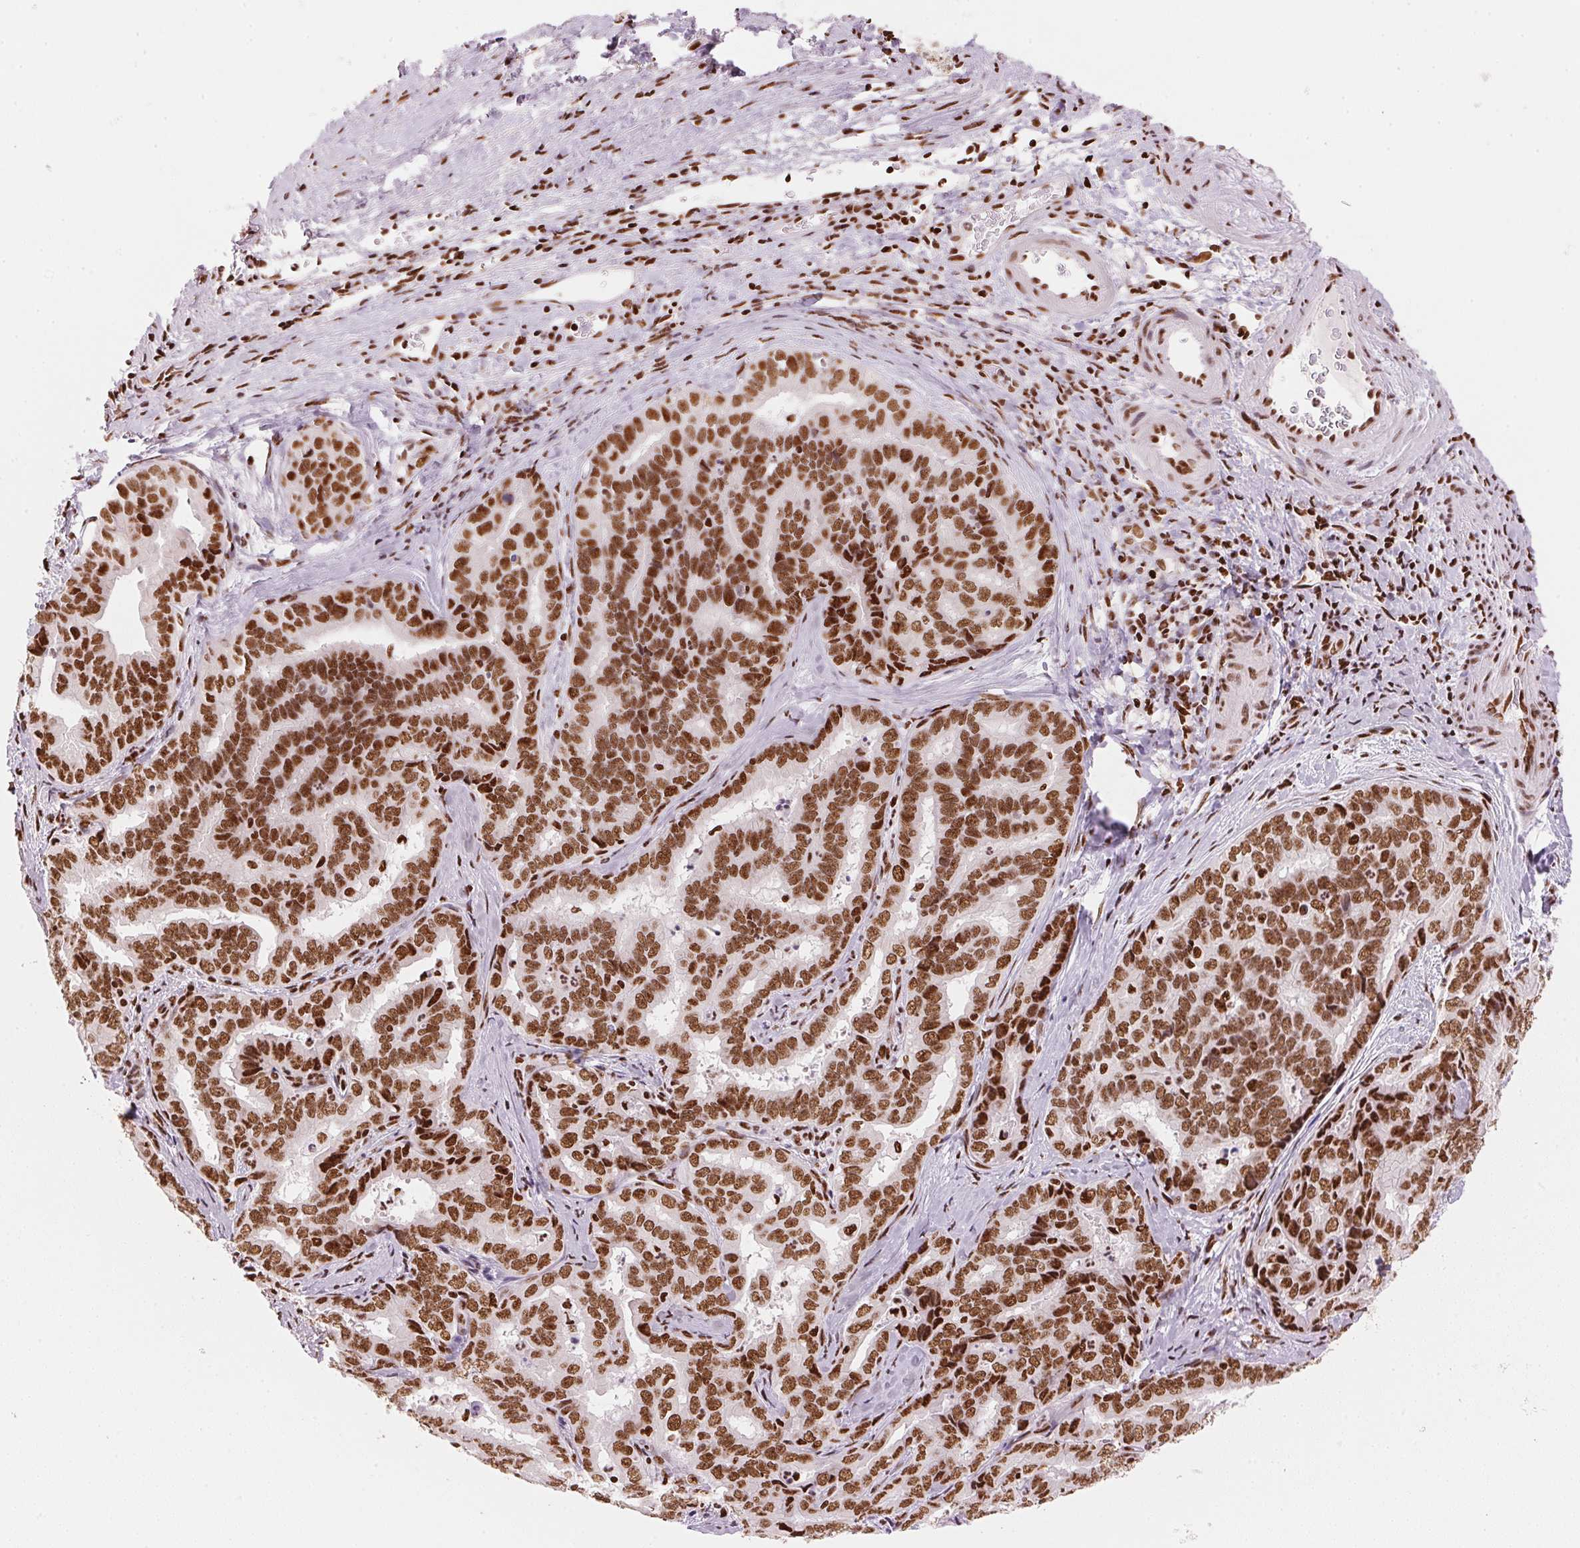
{"staining": {"intensity": "strong", "quantity": ">75%", "location": "nuclear"}, "tissue": "liver cancer", "cell_type": "Tumor cells", "image_type": "cancer", "snomed": [{"axis": "morphology", "description": "Cholangiocarcinoma"}, {"axis": "topography", "description": "Liver"}], "caption": "Brown immunohistochemical staining in cholangiocarcinoma (liver) shows strong nuclear positivity in about >75% of tumor cells.", "gene": "NXF1", "patient": {"sex": "female", "age": 64}}